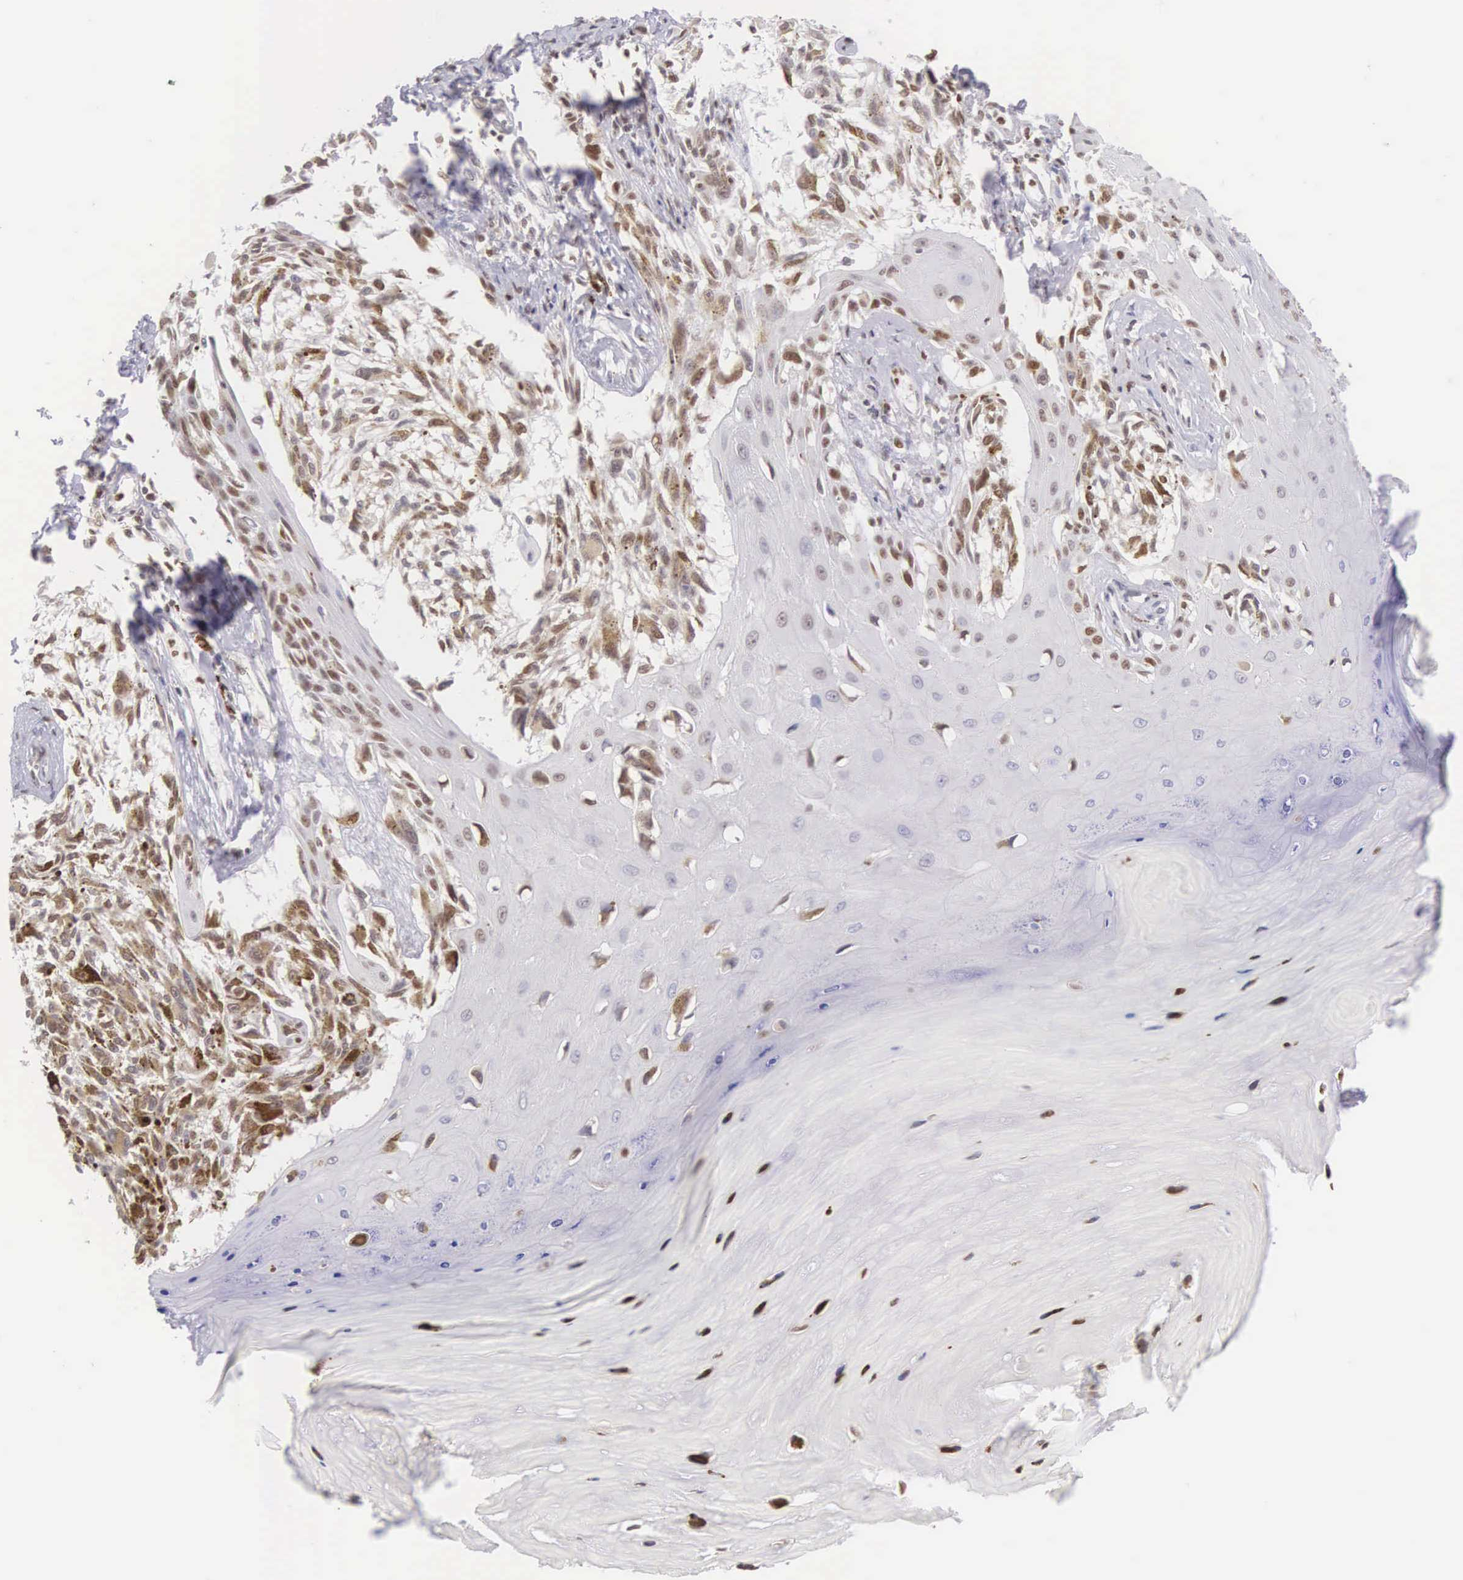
{"staining": {"intensity": "moderate", "quantity": ">75%", "location": "nuclear"}, "tissue": "melanoma", "cell_type": "Tumor cells", "image_type": "cancer", "snomed": [{"axis": "morphology", "description": "Malignant melanoma, NOS"}, {"axis": "topography", "description": "Skin"}], "caption": "Immunohistochemistry (IHC) histopathology image of malignant melanoma stained for a protein (brown), which shows medium levels of moderate nuclear expression in about >75% of tumor cells.", "gene": "VRK1", "patient": {"sex": "female", "age": 82}}